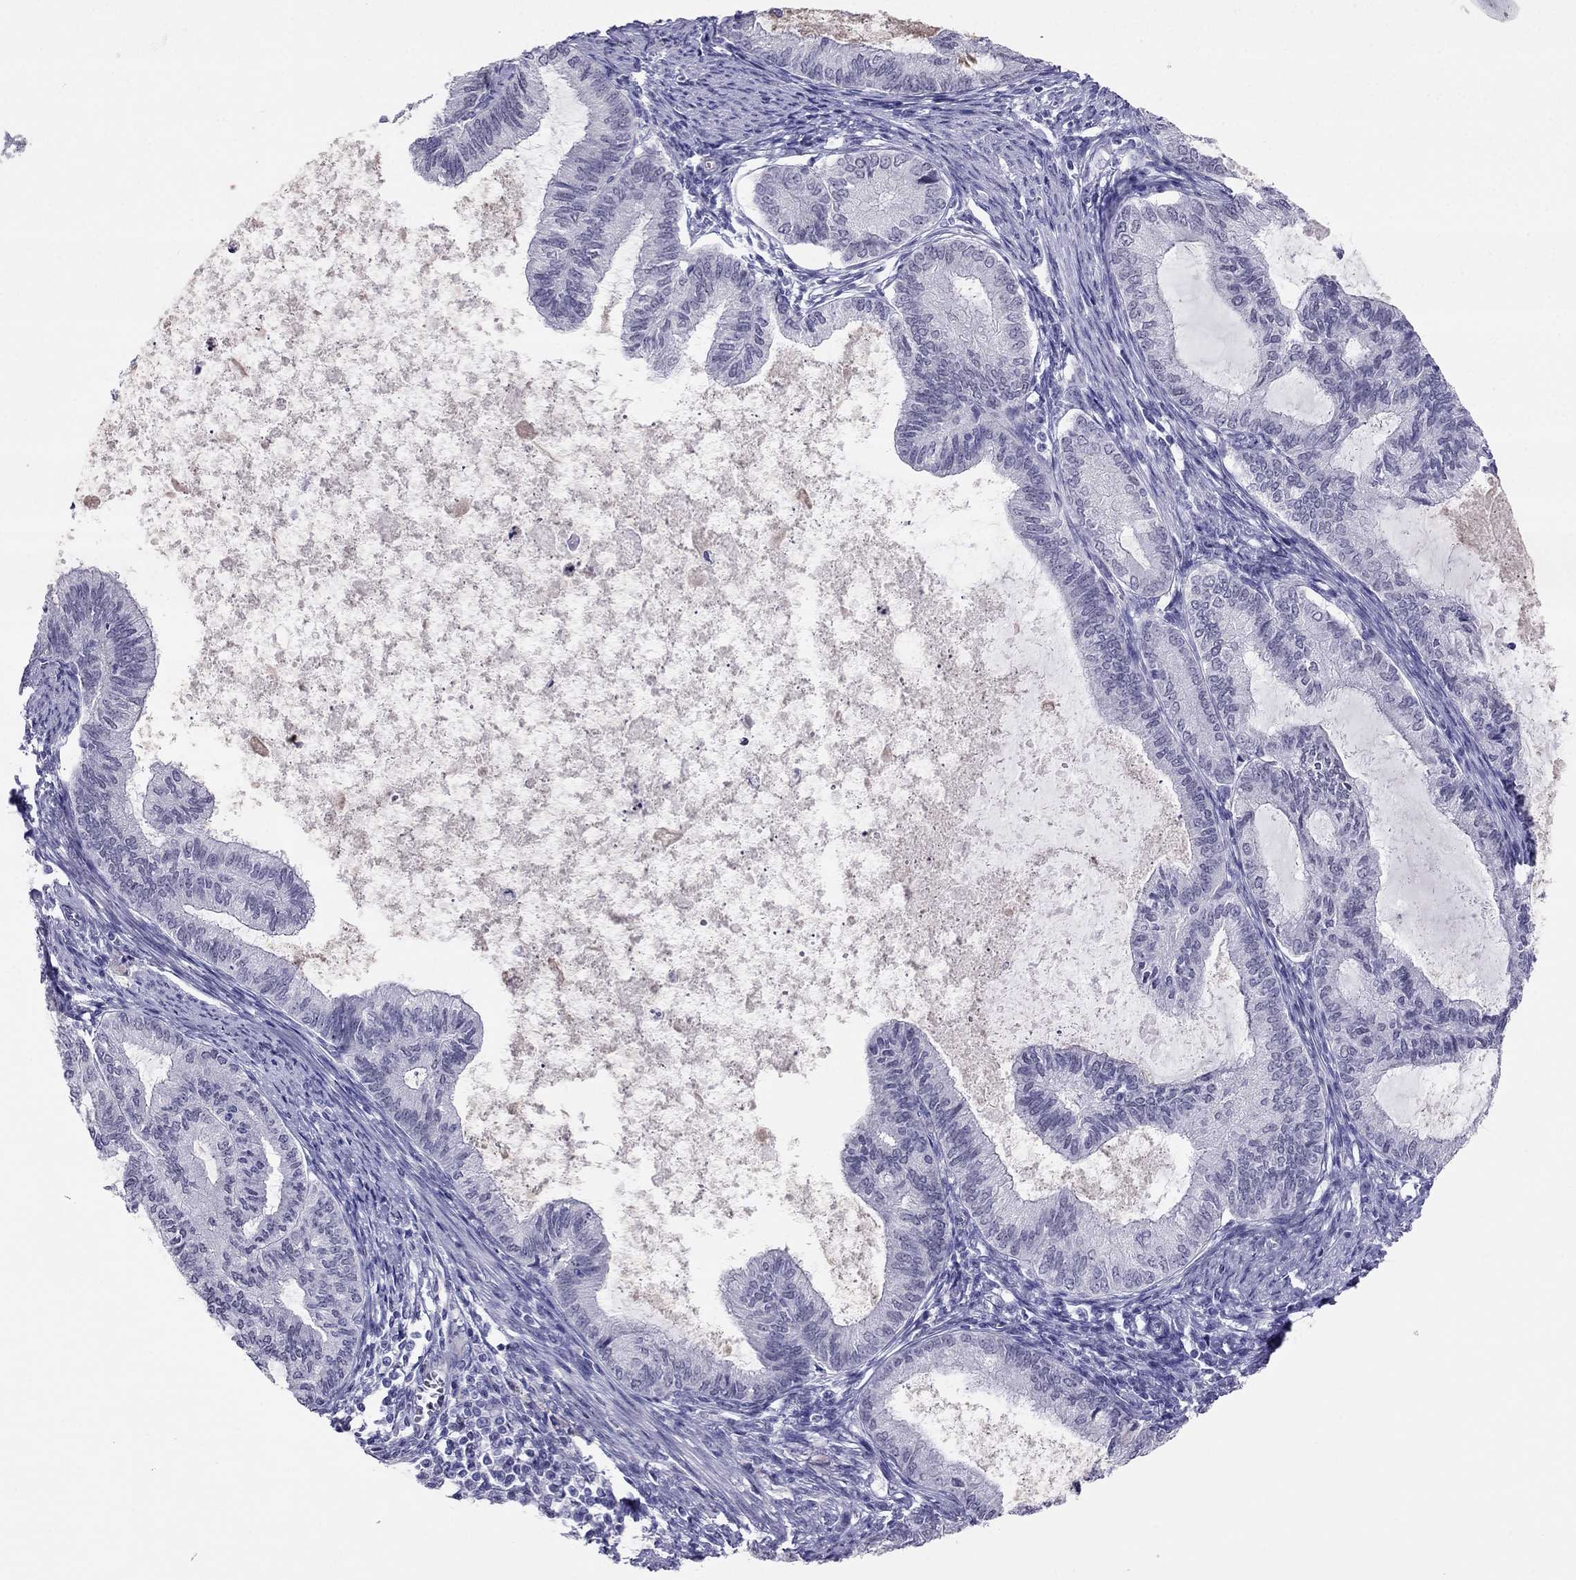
{"staining": {"intensity": "negative", "quantity": "none", "location": "none"}, "tissue": "endometrial cancer", "cell_type": "Tumor cells", "image_type": "cancer", "snomed": [{"axis": "morphology", "description": "Adenocarcinoma, NOS"}, {"axis": "topography", "description": "Endometrium"}], "caption": "This micrograph is of endometrial cancer (adenocarcinoma) stained with immunohistochemistry (IHC) to label a protein in brown with the nuclei are counter-stained blue. There is no expression in tumor cells. The staining is performed using DAB brown chromogen with nuclei counter-stained in using hematoxylin.", "gene": "CROCC2", "patient": {"sex": "female", "age": 86}}